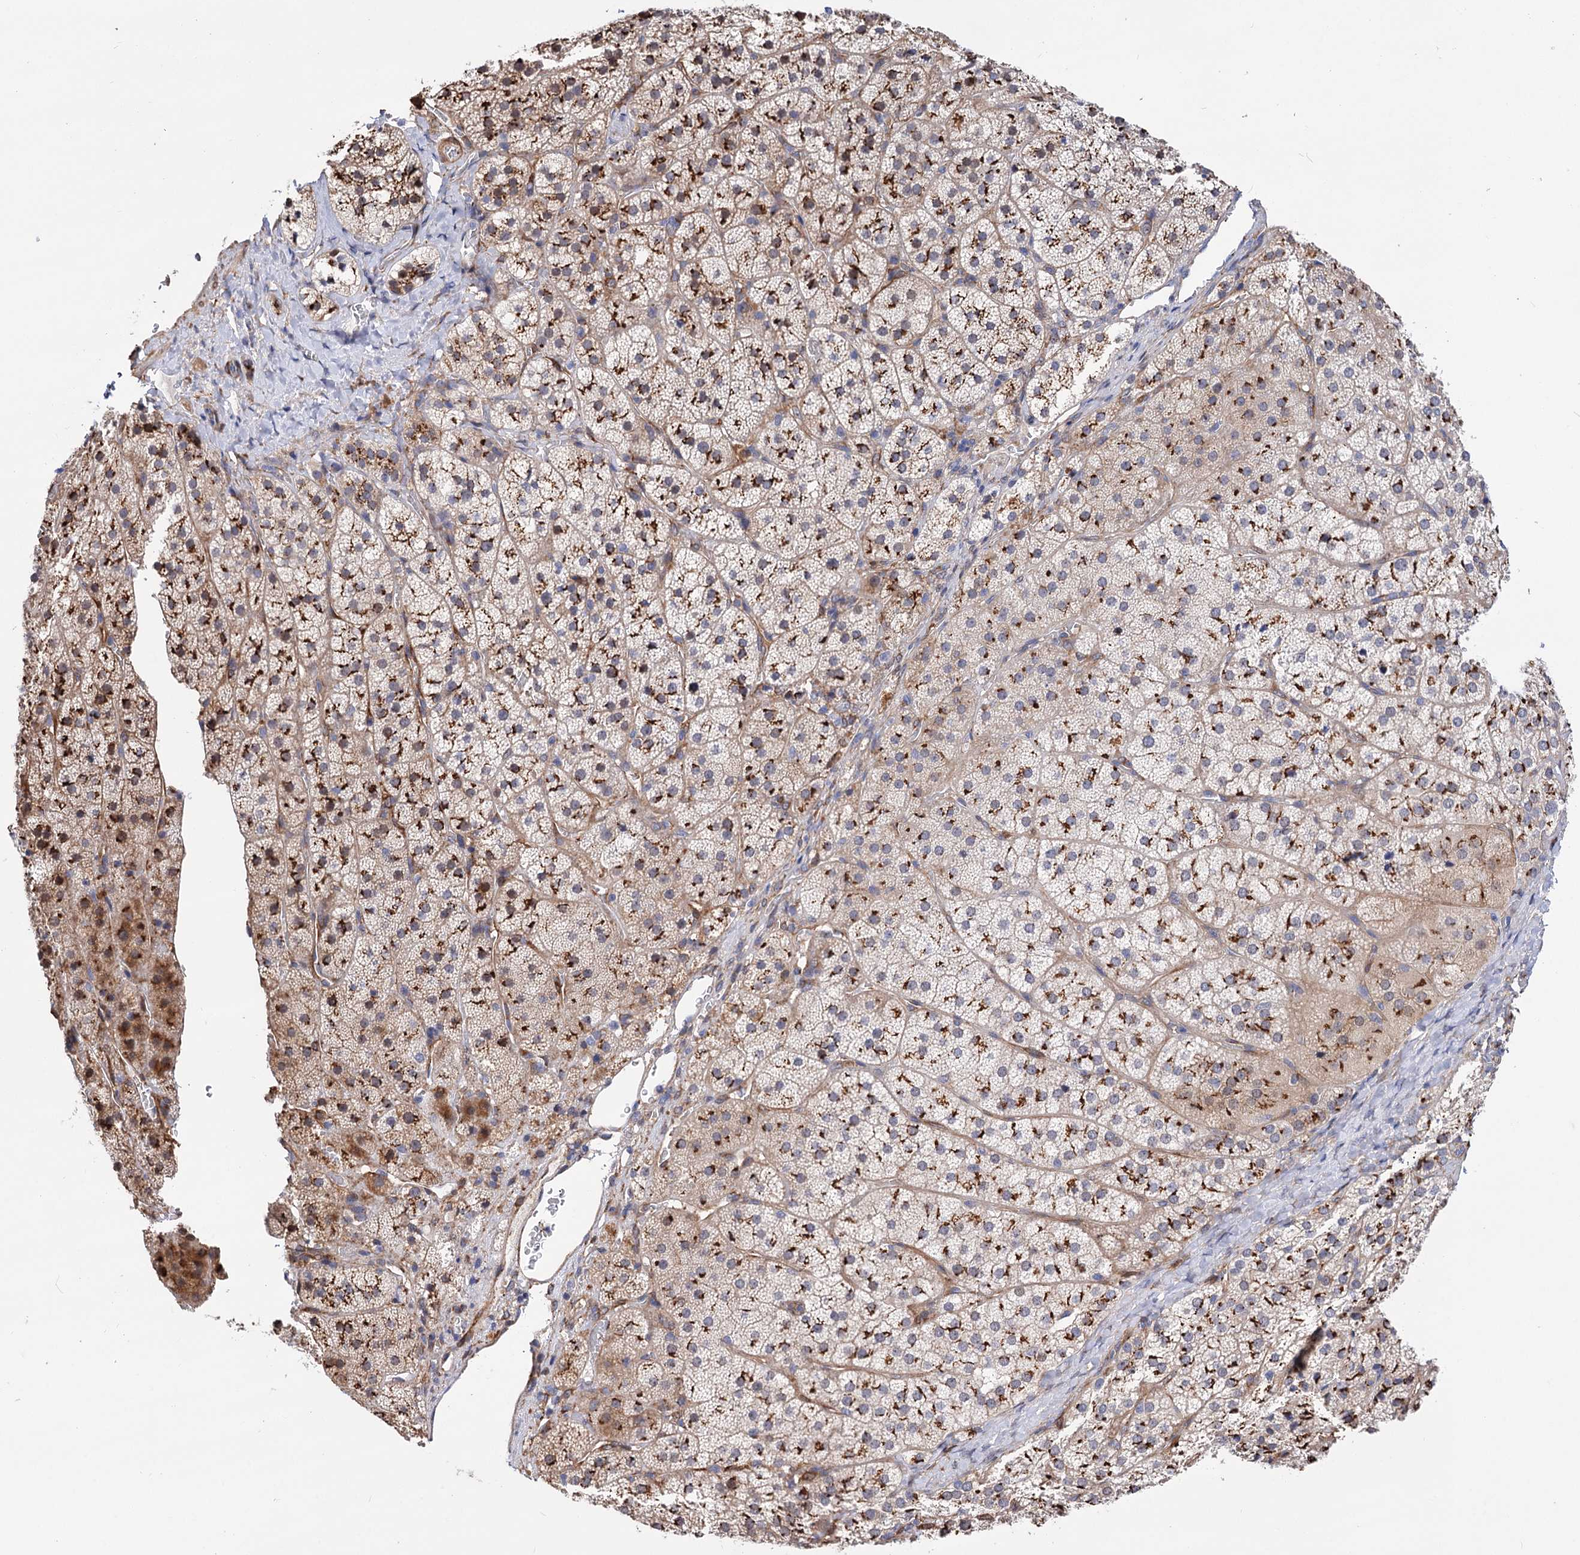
{"staining": {"intensity": "moderate", "quantity": ">75%", "location": "cytoplasmic/membranous"}, "tissue": "adrenal gland", "cell_type": "Glandular cells", "image_type": "normal", "snomed": [{"axis": "morphology", "description": "Normal tissue, NOS"}, {"axis": "topography", "description": "Adrenal gland"}], "caption": "Protein staining reveals moderate cytoplasmic/membranous positivity in approximately >75% of glandular cells in unremarkable adrenal gland. (DAB IHC, brown staining for protein, blue staining for nuclei).", "gene": "C11orf96", "patient": {"sex": "female", "age": 44}}